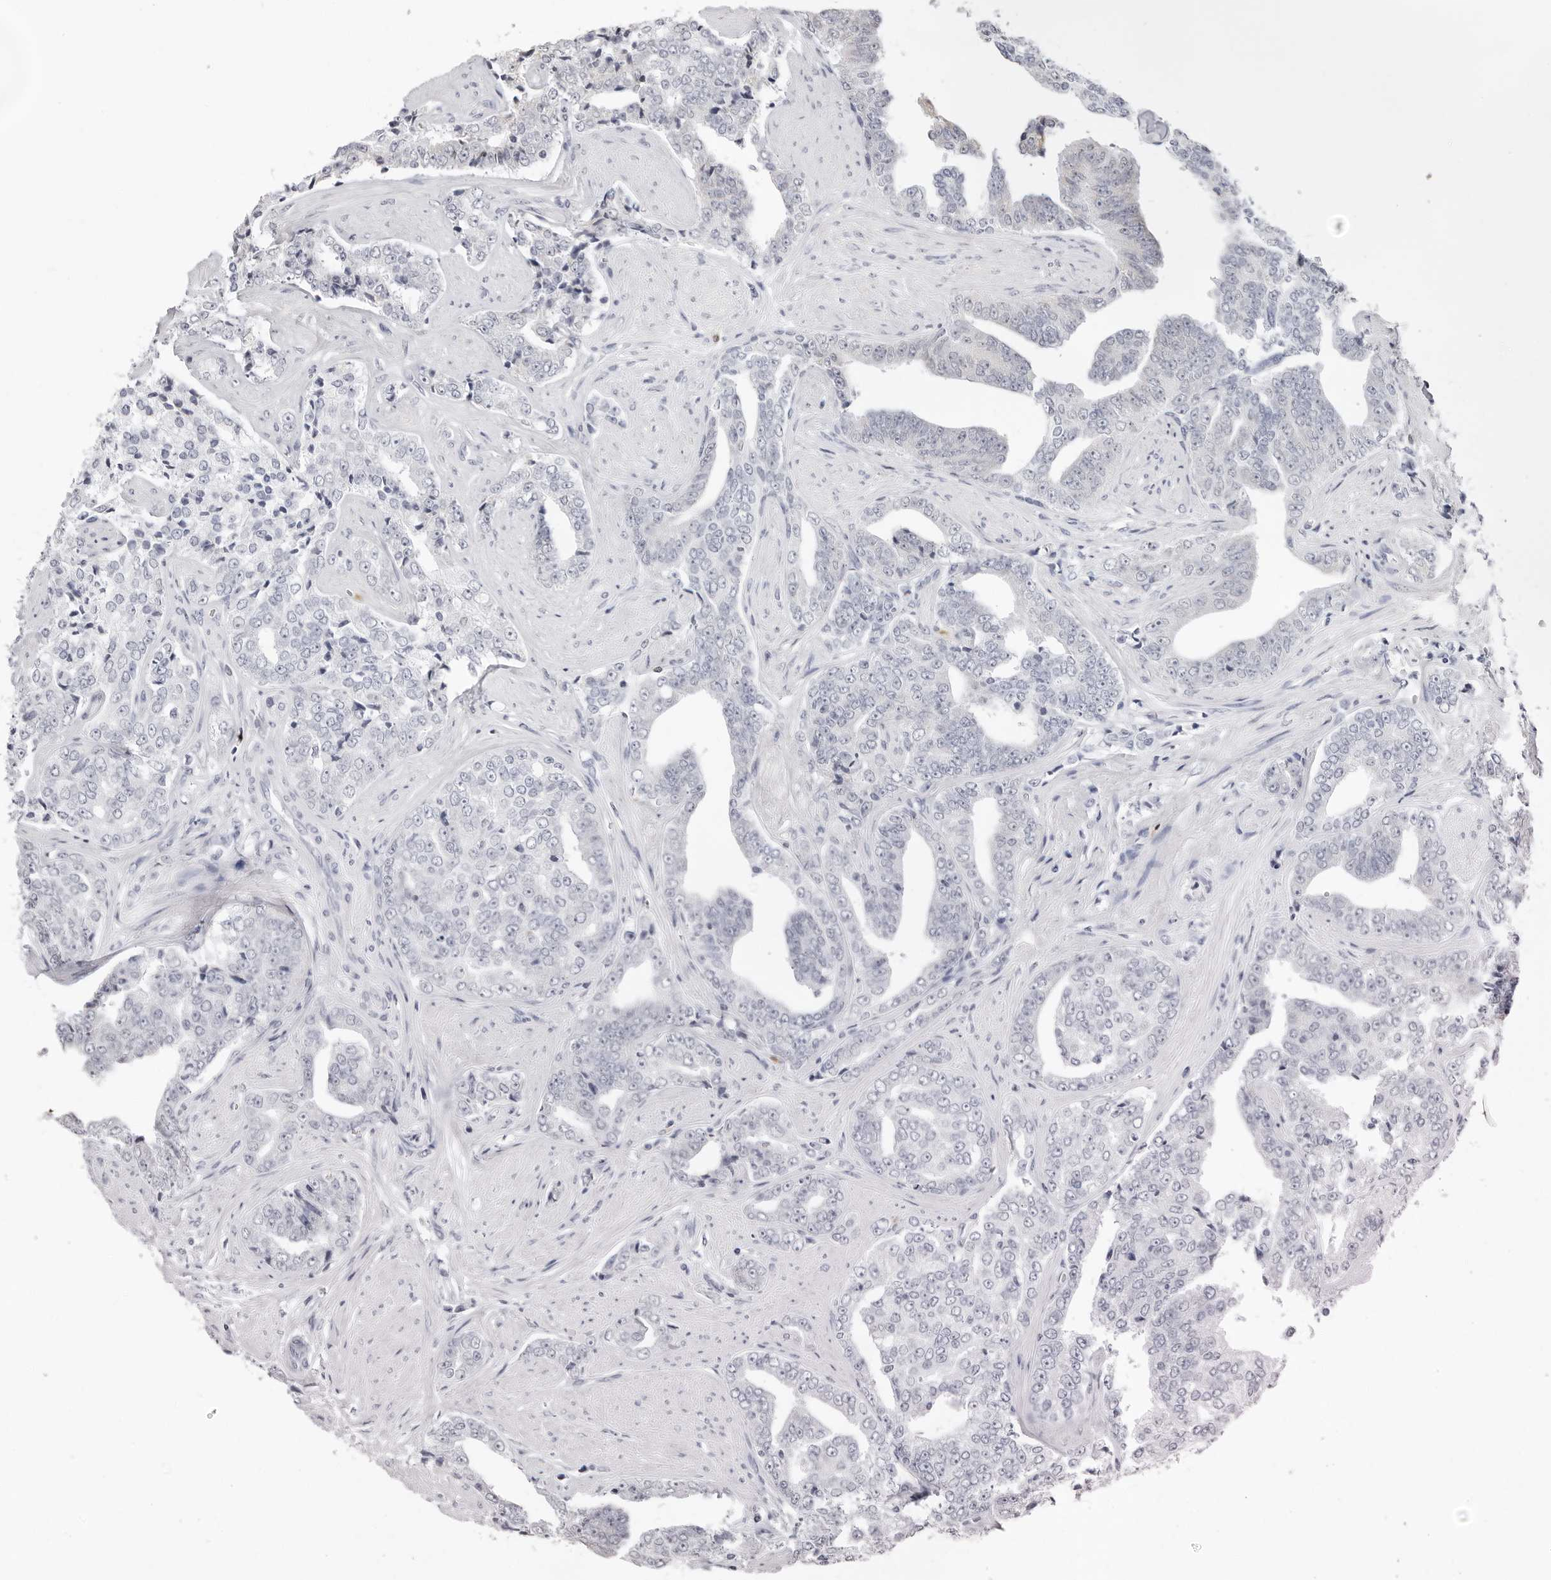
{"staining": {"intensity": "negative", "quantity": "none", "location": "none"}, "tissue": "prostate cancer", "cell_type": "Tumor cells", "image_type": "cancer", "snomed": [{"axis": "morphology", "description": "Adenocarcinoma, High grade"}, {"axis": "topography", "description": "Prostate"}], "caption": "Prostate cancer was stained to show a protein in brown. There is no significant expression in tumor cells.", "gene": "FDPS", "patient": {"sex": "male", "age": 71}}